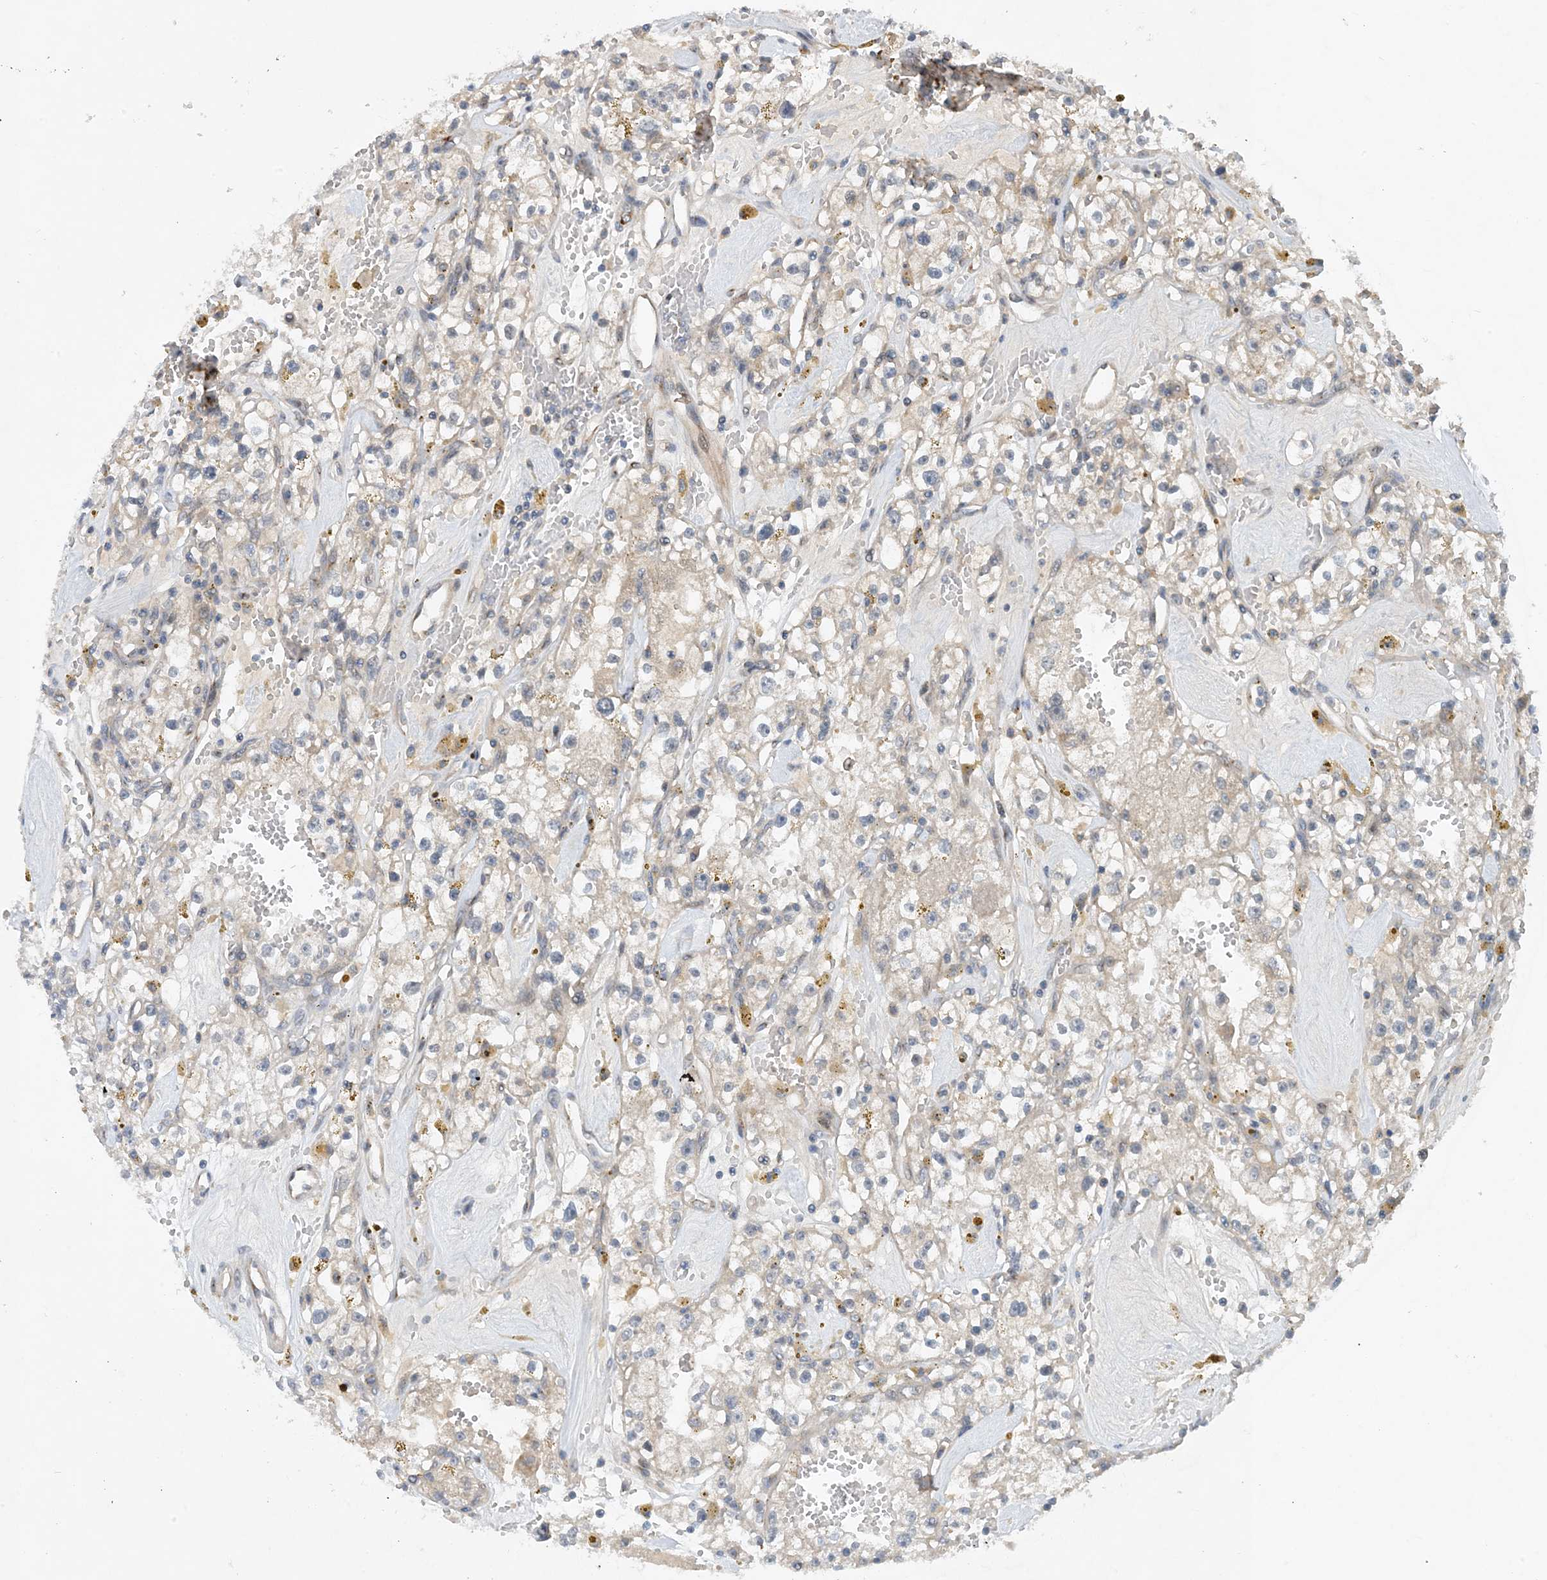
{"staining": {"intensity": "negative", "quantity": "none", "location": "none"}, "tissue": "renal cancer", "cell_type": "Tumor cells", "image_type": "cancer", "snomed": [{"axis": "morphology", "description": "Adenocarcinoma, NOS"}, {"axis": "topography", "description": "Kidney"}], "caption": "Tumor cells are negative for protein expression in human renal adenocarcinoma.", "gene": "TINAG", "patient": {"sex": "male", "age": 56}}